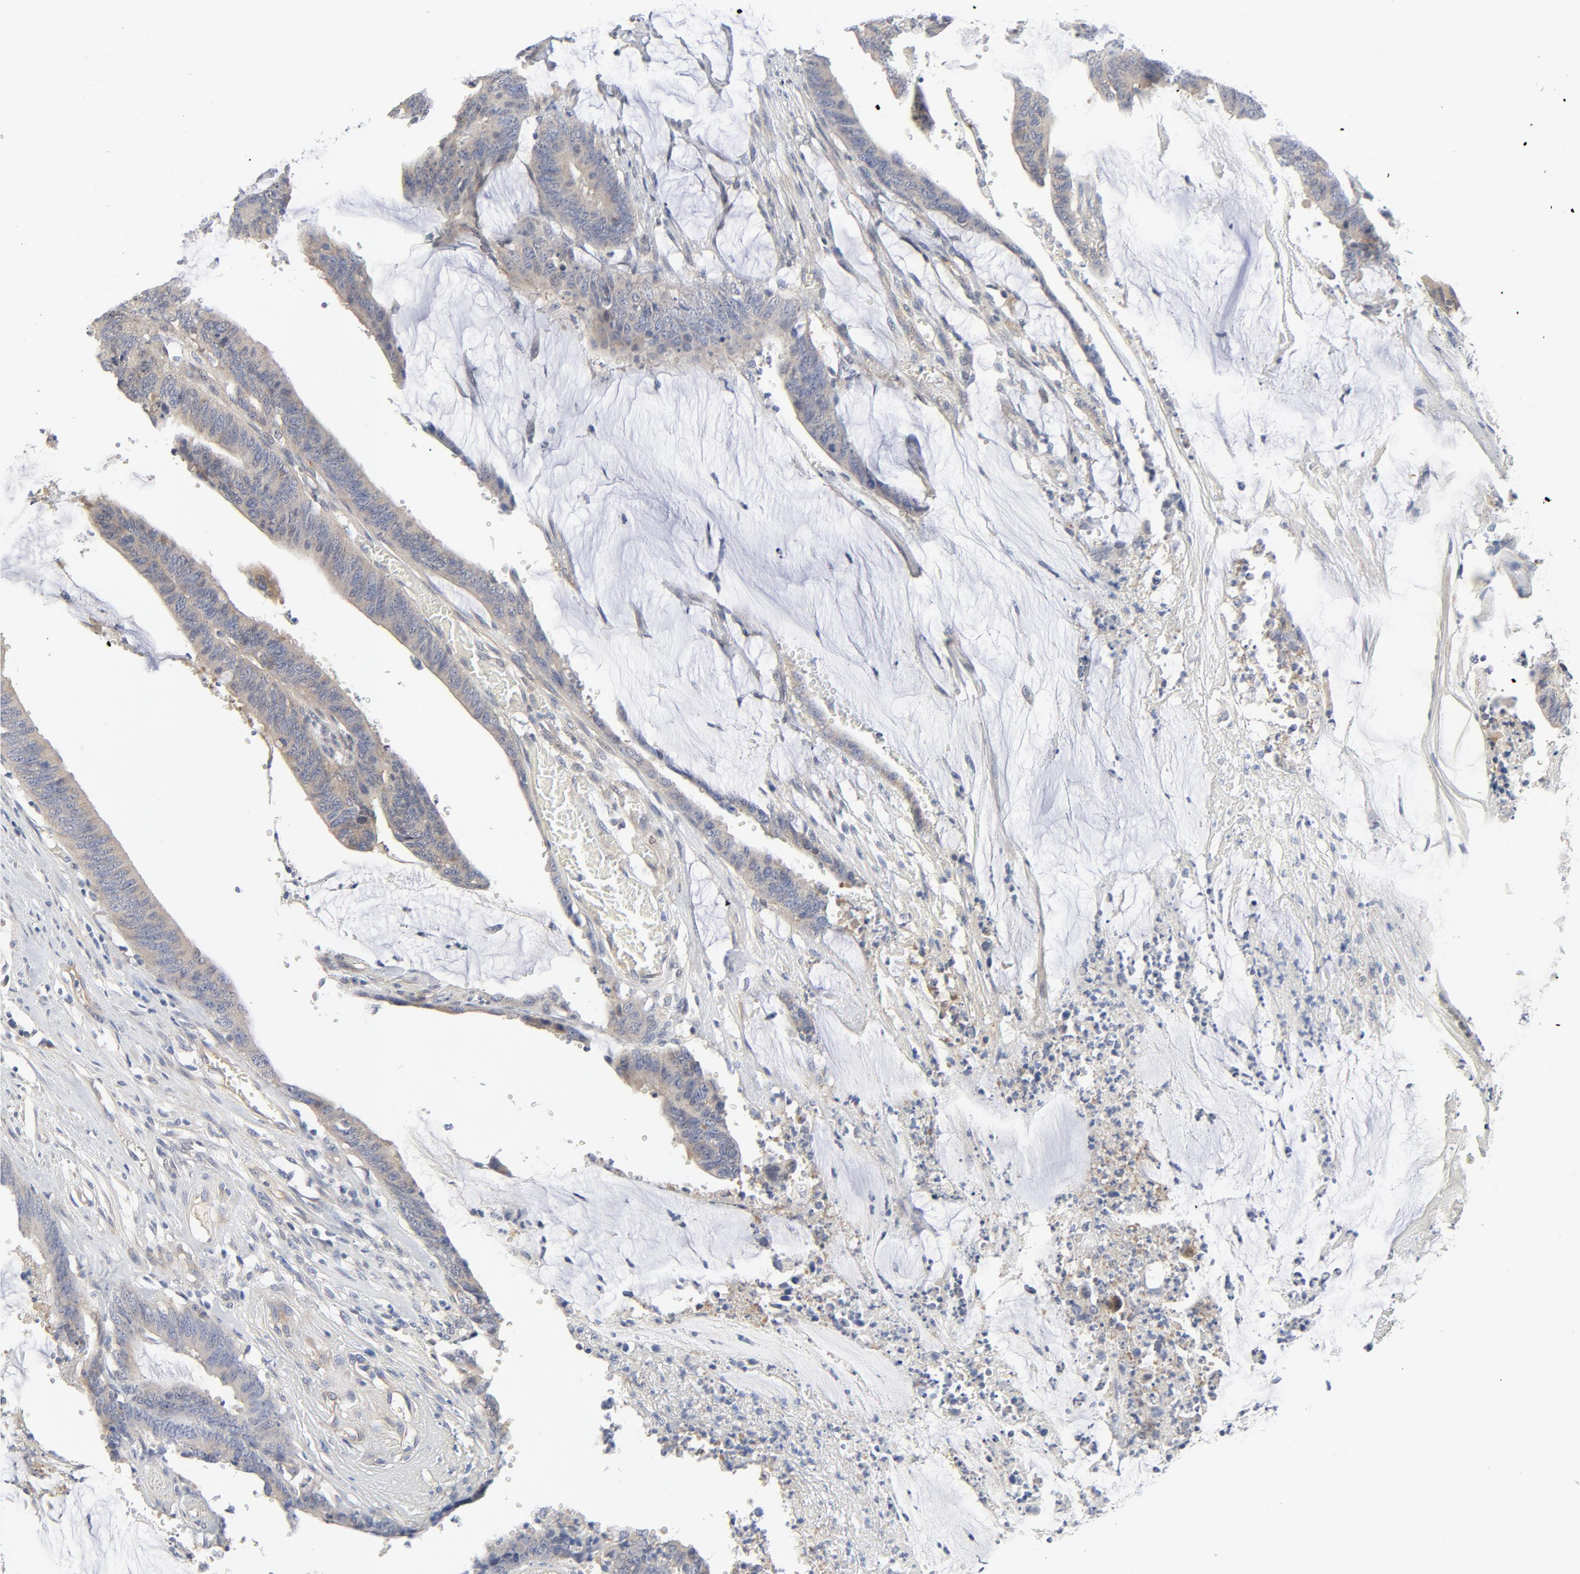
{"staining": {"intensity": "weak", "quantity": ">75%", "location": "cytoplasmic/membranous"}, "tissue": "colorectal cancer", "cell_type": "Tumor cells", "image_type": "cancer", "snomed": [{"axis": "morphology", "description": "Adenocarcinoma, NOS"}, {"axis": "topography", "description": "Rectum"}], "caption": "Protein staining displays weak cytoplasmic/membranous expression in approximately >75% of tumor cells in colorectal cancer. The protein is shown in brown color, while the nuclei are stained blue.", "gene": "BAD", "patient": {"sex": "female", "age": 66}}